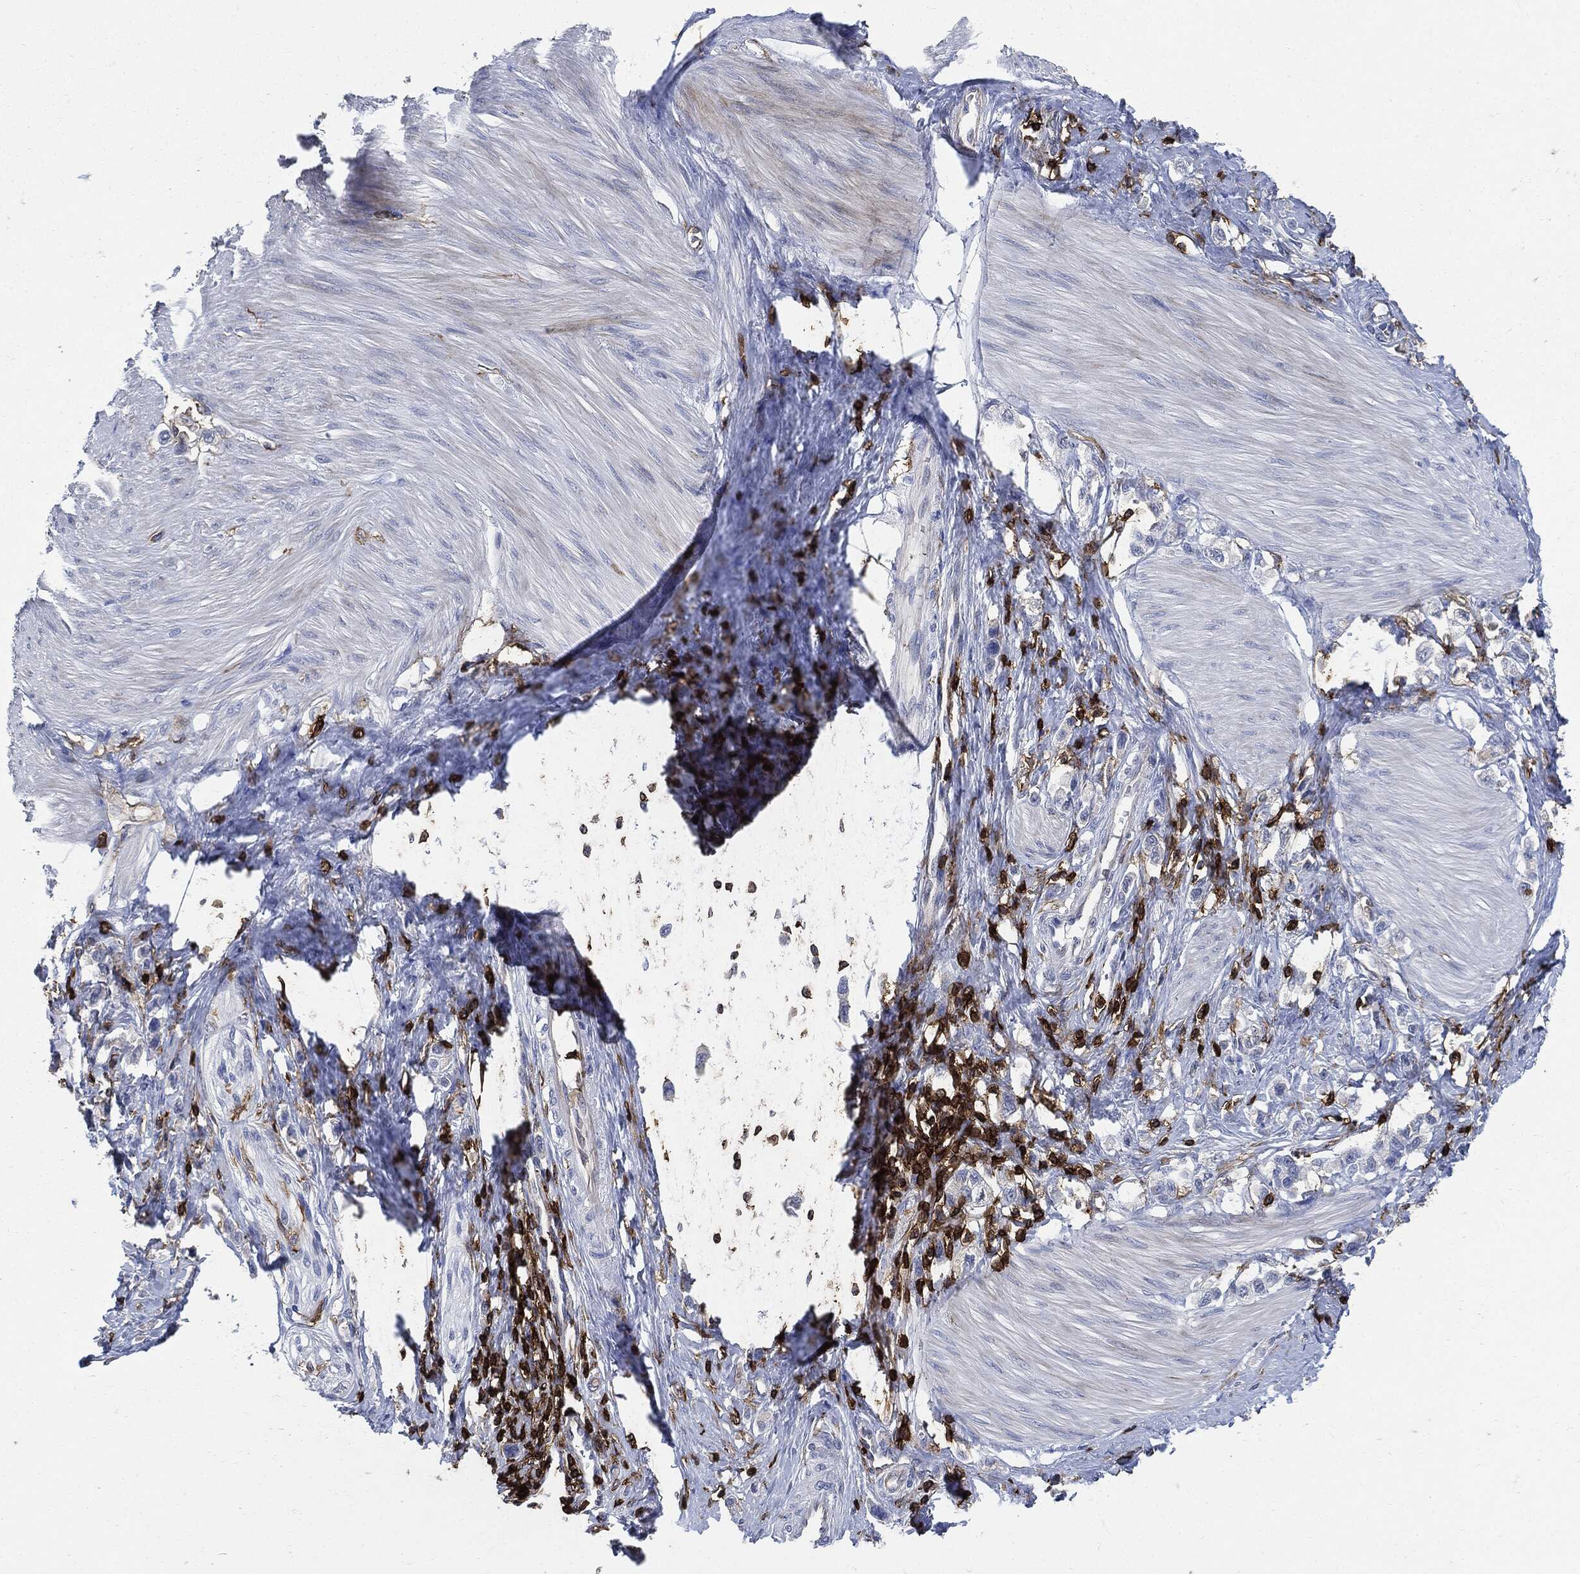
{"staining": {"intensity": "negative", "quantity": "none", "location": "none"}, "tissue": "stomach cancer", "cell_type": "Tumor cells", "image_type": "cancer", "snomed": [{"axis": "morphology", "description": "Normal tissue, NOS"}, {"axis": "morphology", "description": "Adenocarcinoma, NOS"}, {"axis": "morphology", "description": "Adenocarcinoma, High grade"}, {"axis": "topography", "description": "Stomach, upper"}, {"axis": "topography", "description": "Stomach"}], "caption": "DAB (3,3'-diaminobenzidine) immunohistochemical staining of human stomach cancer displays no significant expression in tumor cells. The staining is performed using DAB brown chromogen with nuclei counter-stained in using hematoxylin.", "gene": "PTPRC", "patient": {"sex": "female", "age": 65}}